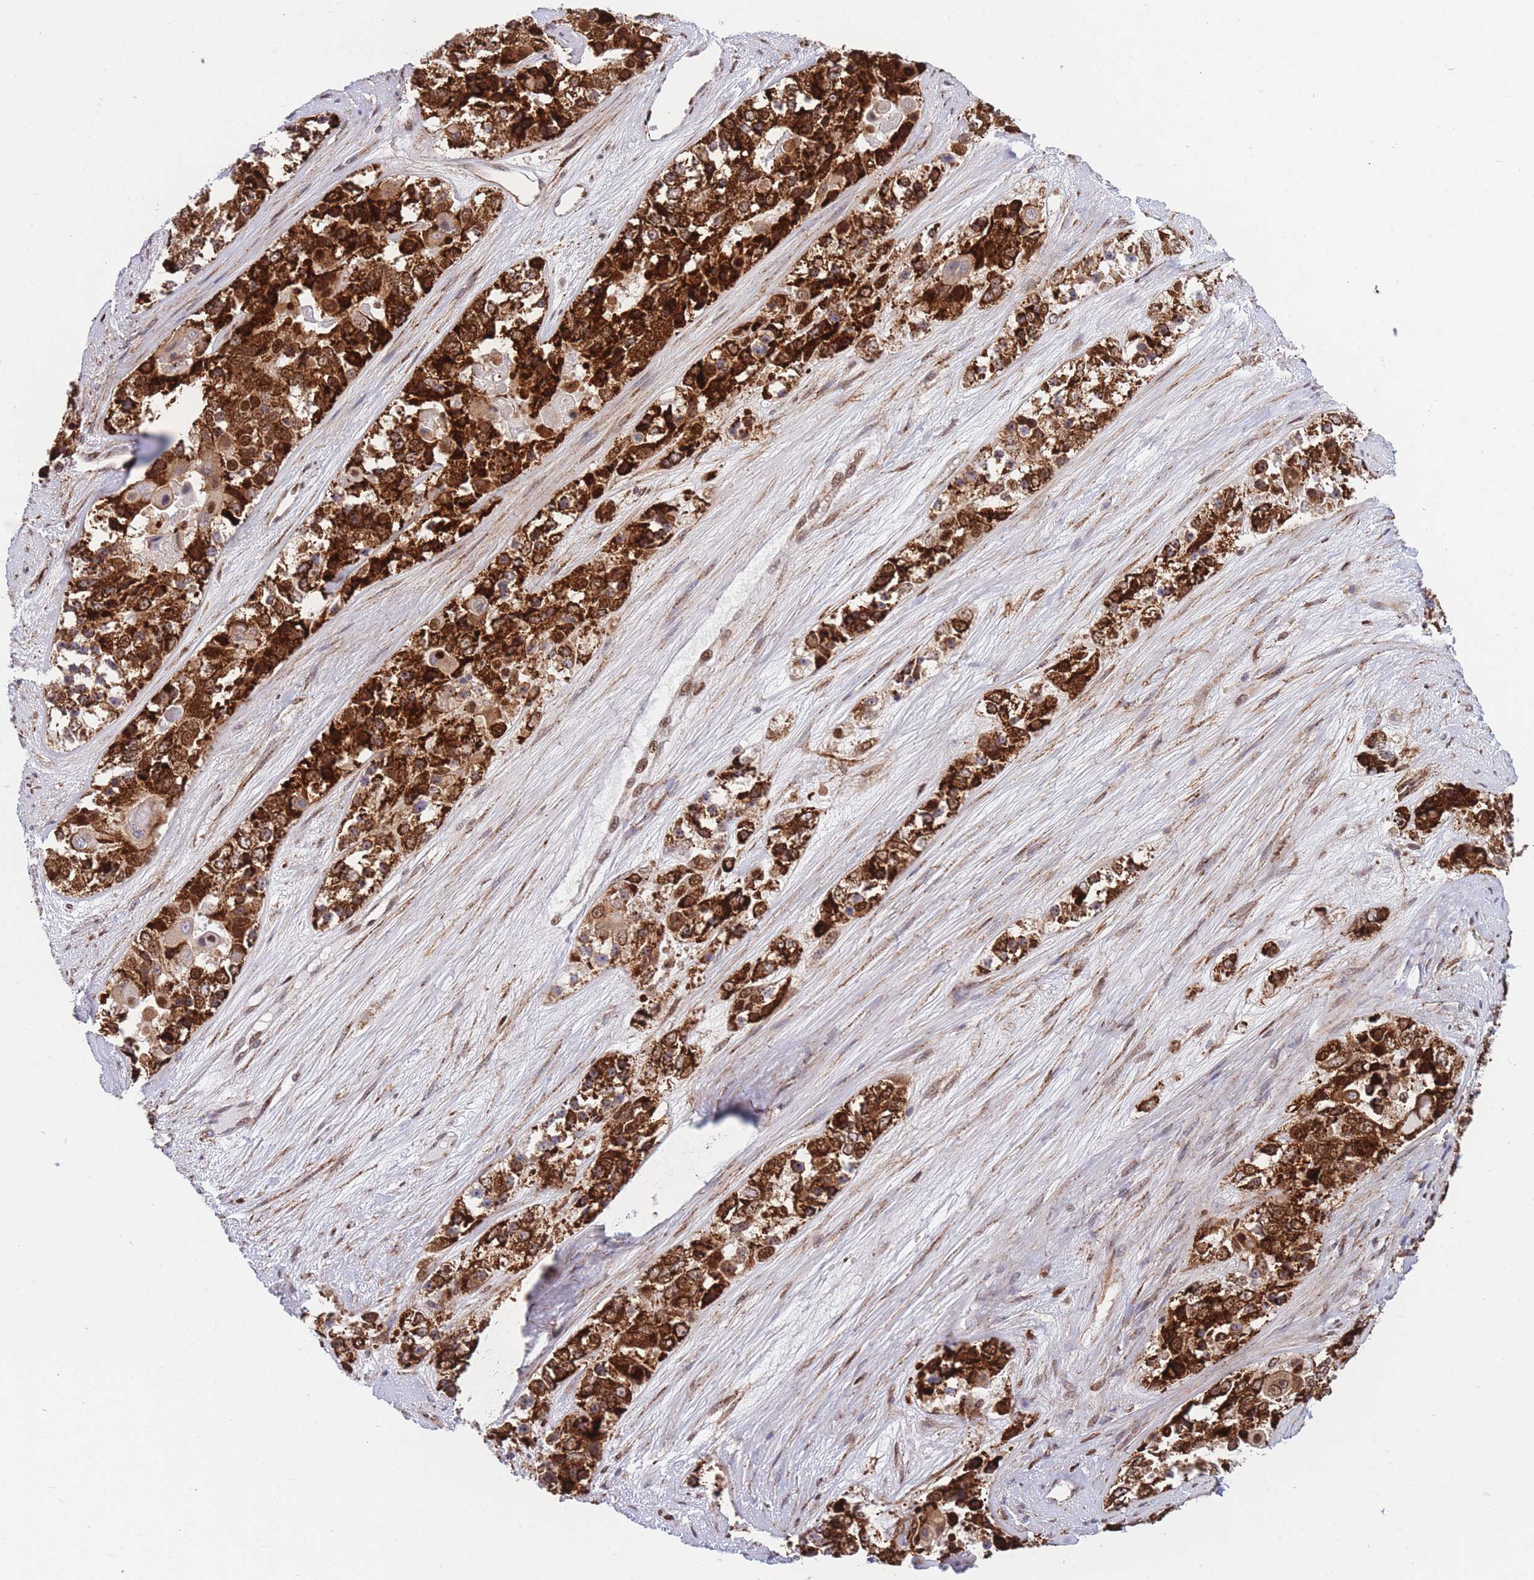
{"staining": {"intensity": "strong", "quantity": ">75%", "location": "cytoplasmic/membranous,nuclear"}, "tissue": "ovarian cancer", "cell_type": "Tumor cells", "image_type": "cancer", "snomed": [{"axis": "morphology", "description": "Carcinoma, endometroid"}, {"axis": "topography", "description": "Ovary"}], "caption": "An IHC histopathology image of neoplastic tissue is shown. Protein staining in brown shows strong cytoplasmic/membranous and nuclear positivity in ovarian endometroid carcinoma within tumor cells.", "gene": "DNAJC3", "patient": {"sex": "female", "age": 51}}